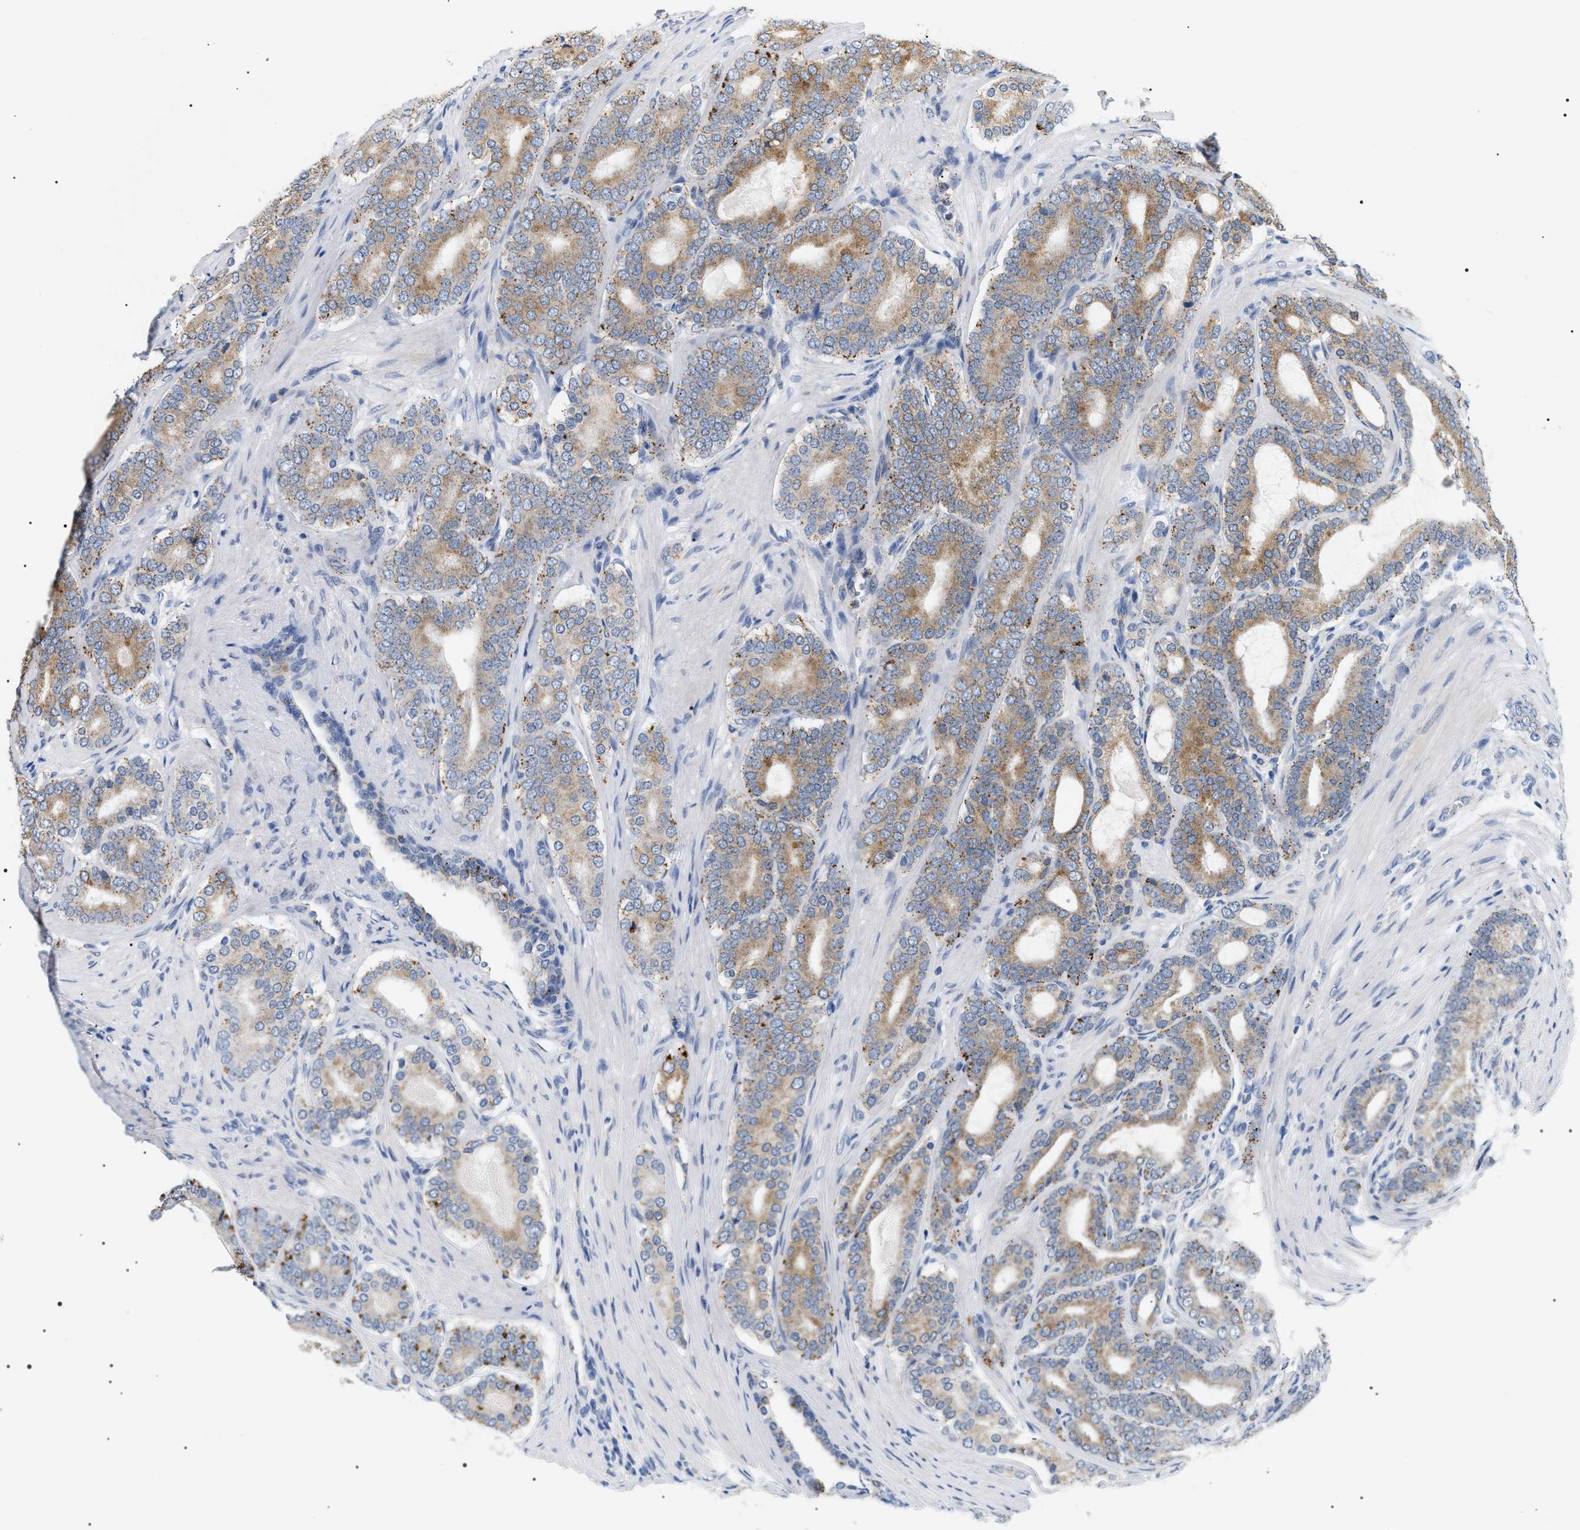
{"staining": {"intensity": "strong", "quantity": "25%-75%", "location": "cytoplasmic/membranous"}, "tissue": "prostate cancer", "cell_type": "Tumor cells", "image_type": "cancer", "snomed": [{"axis": "morphology", "description": "Adenocarcinoma, High grade"}, {"axis": "topography", "description": "Prostate"}], "caption": "This micrograph exhibits immunohistochemistry staining of prostate cancer (high-grade adenocarcinoma), with high strong cytoplasmic/membranous expression in approximately 25%-75% of tumor cells.", "gene": "HSD17B11", "patient": {"sex": "male", "age": 60}}